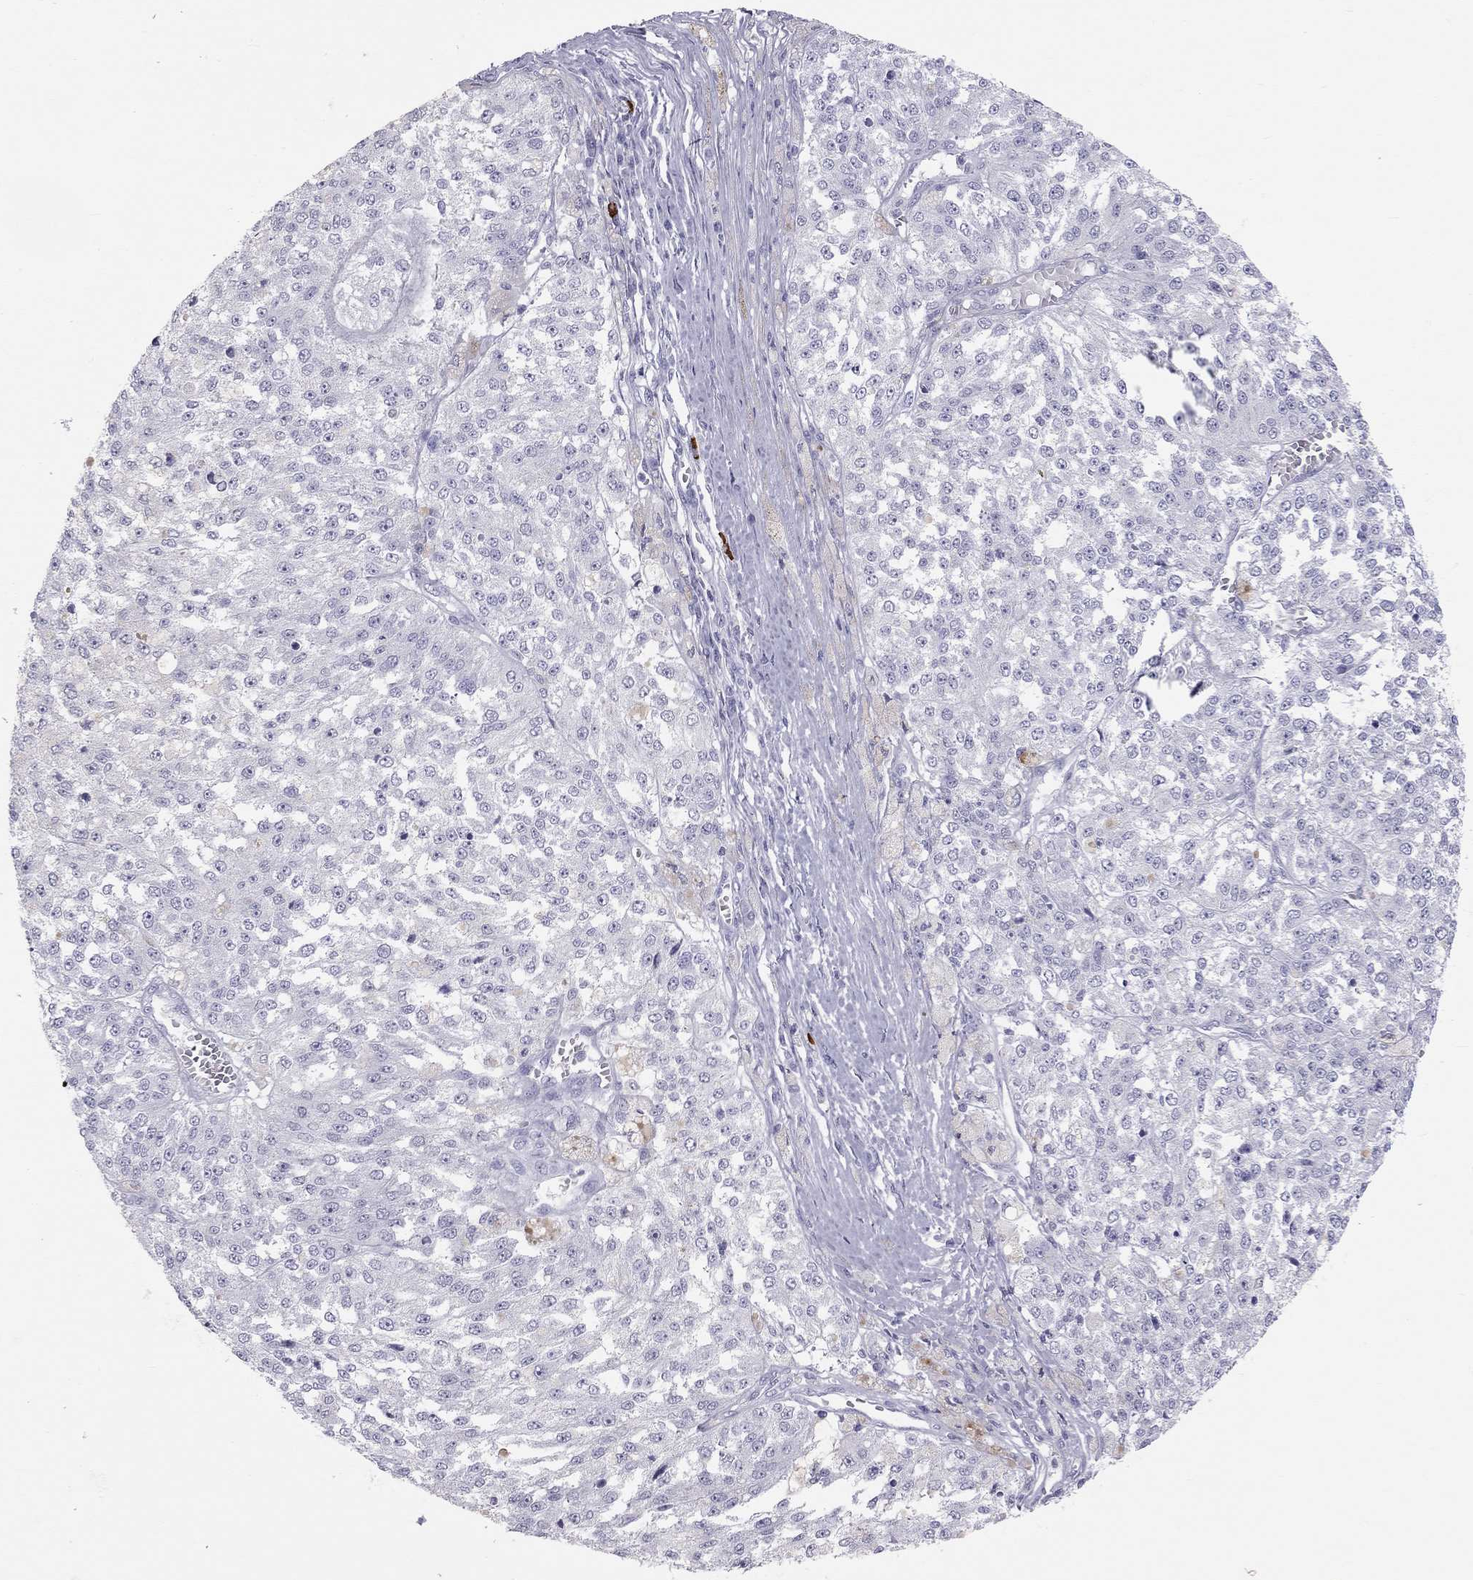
{"staining": {"intensity": "negative", "quantity": "none", "location": "none"}, "tissue": "melanoma", "cell_type": "Tumor cells", "image_type": "cancer", "snomed": [{"axis": "morphology", "description": "Malignant melanoma, Metastatic site"}, {"axis": "topography", "description": "Lymph node"}], "caption": "Immunohistochemistry photomicrograph of neoplastic tissue: melanoma stained with DAB exhibits no significant protein positivity in tumor cells.", "gene": "KLRG1", "patient": {"sex": "female", "age": 64}}